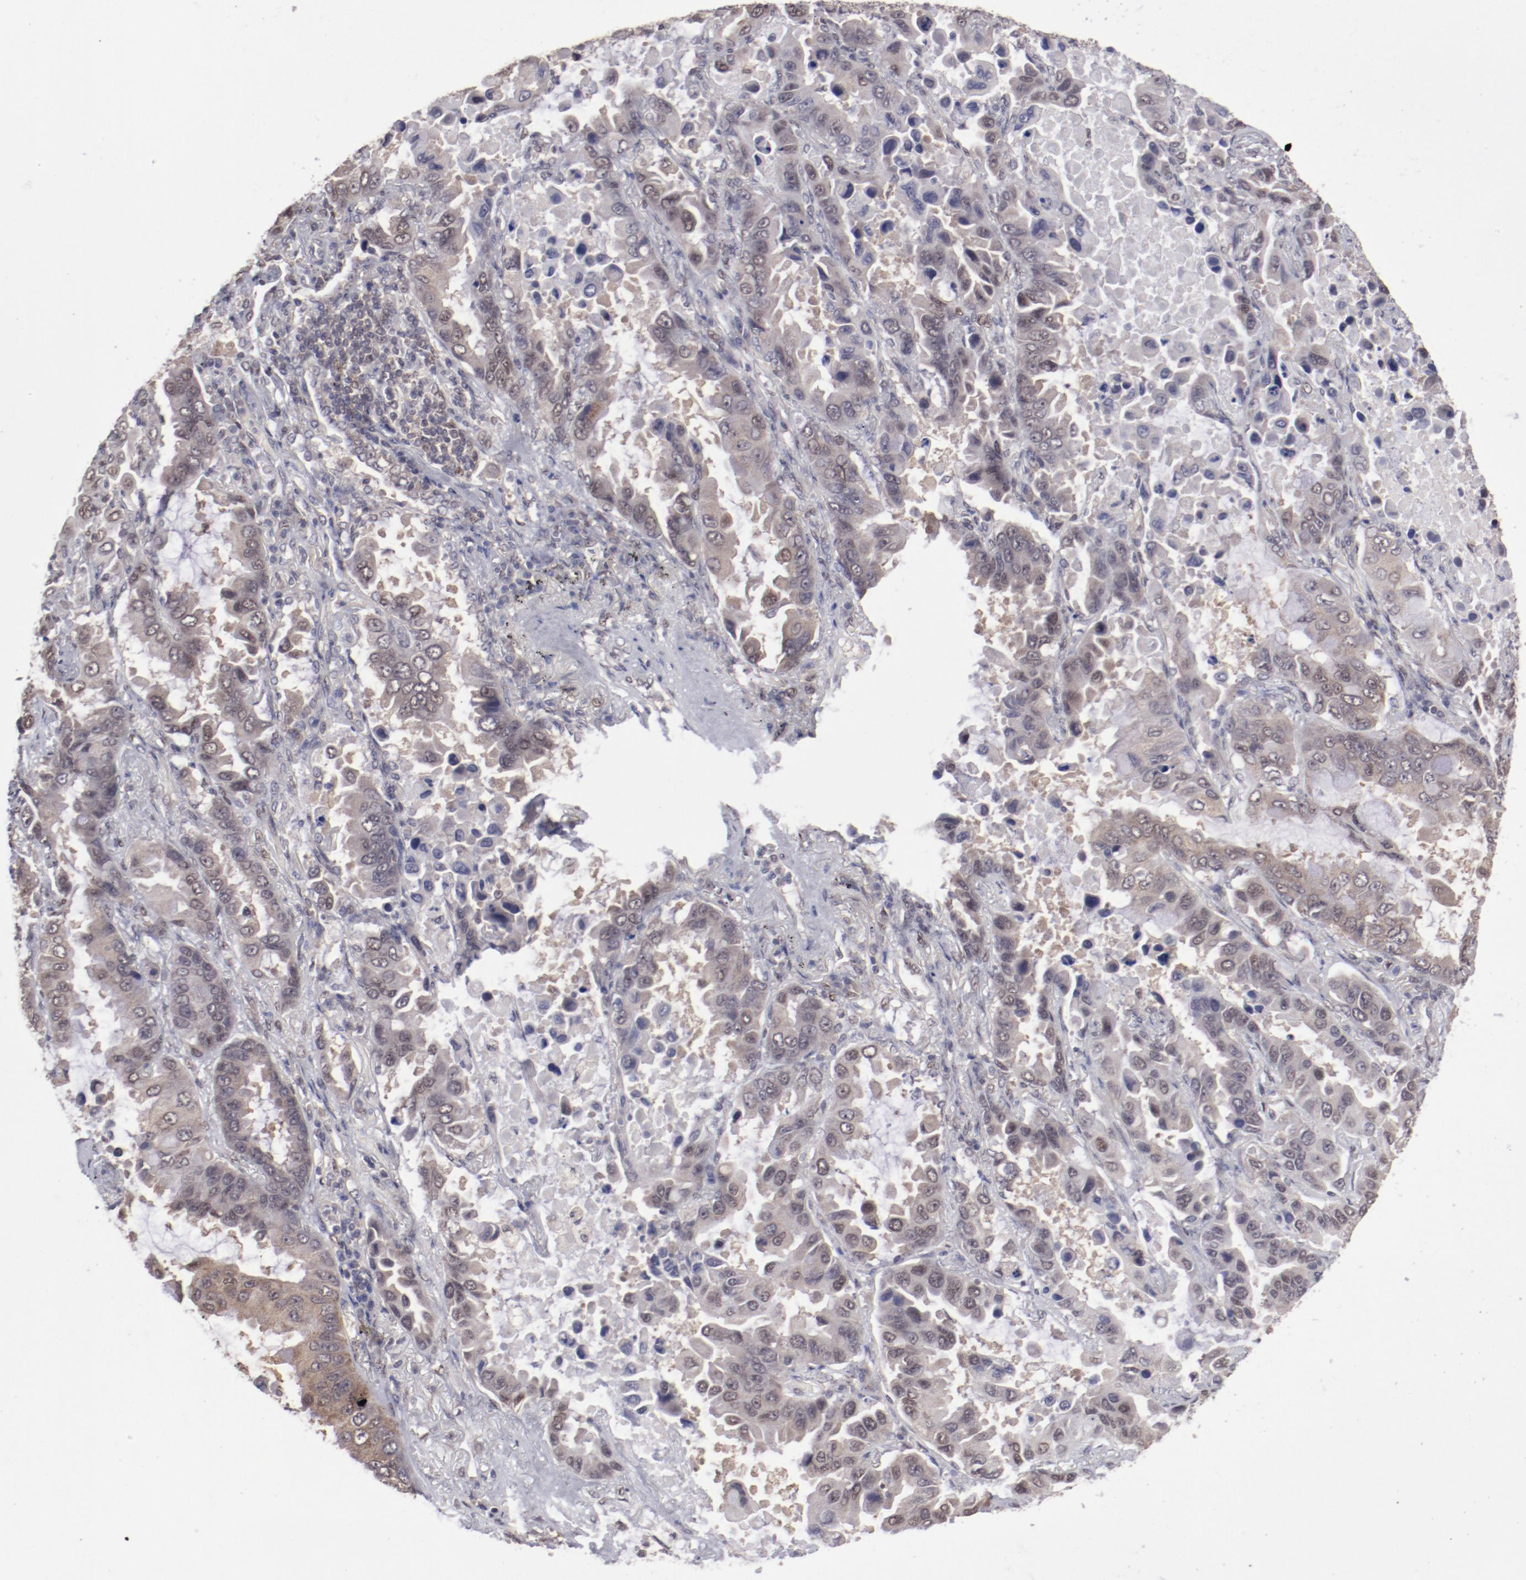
{"staining": {"intensity": "weak", "quantity": ">75%", "location": "cytoplasmic/membranous,nuclear"}, "tissue": "lung cancer", "cell_type": "Tumor cells", "image_type": "cancer", "snomed": [{"axis": "morphology", "description": "Adenocarcinoma, NOS"}, {"axis": "topography", "description": "Lung"}], "caption": "Lung cancer (adenocarcinoma) tissue displays weak cytoplasmic/membranous and nuclear staining in approximately >75% of tumor cells, visualized by immunohistochemistry.", "gene": "ARNT", "patient": {"sex": "male", "age": 64}}